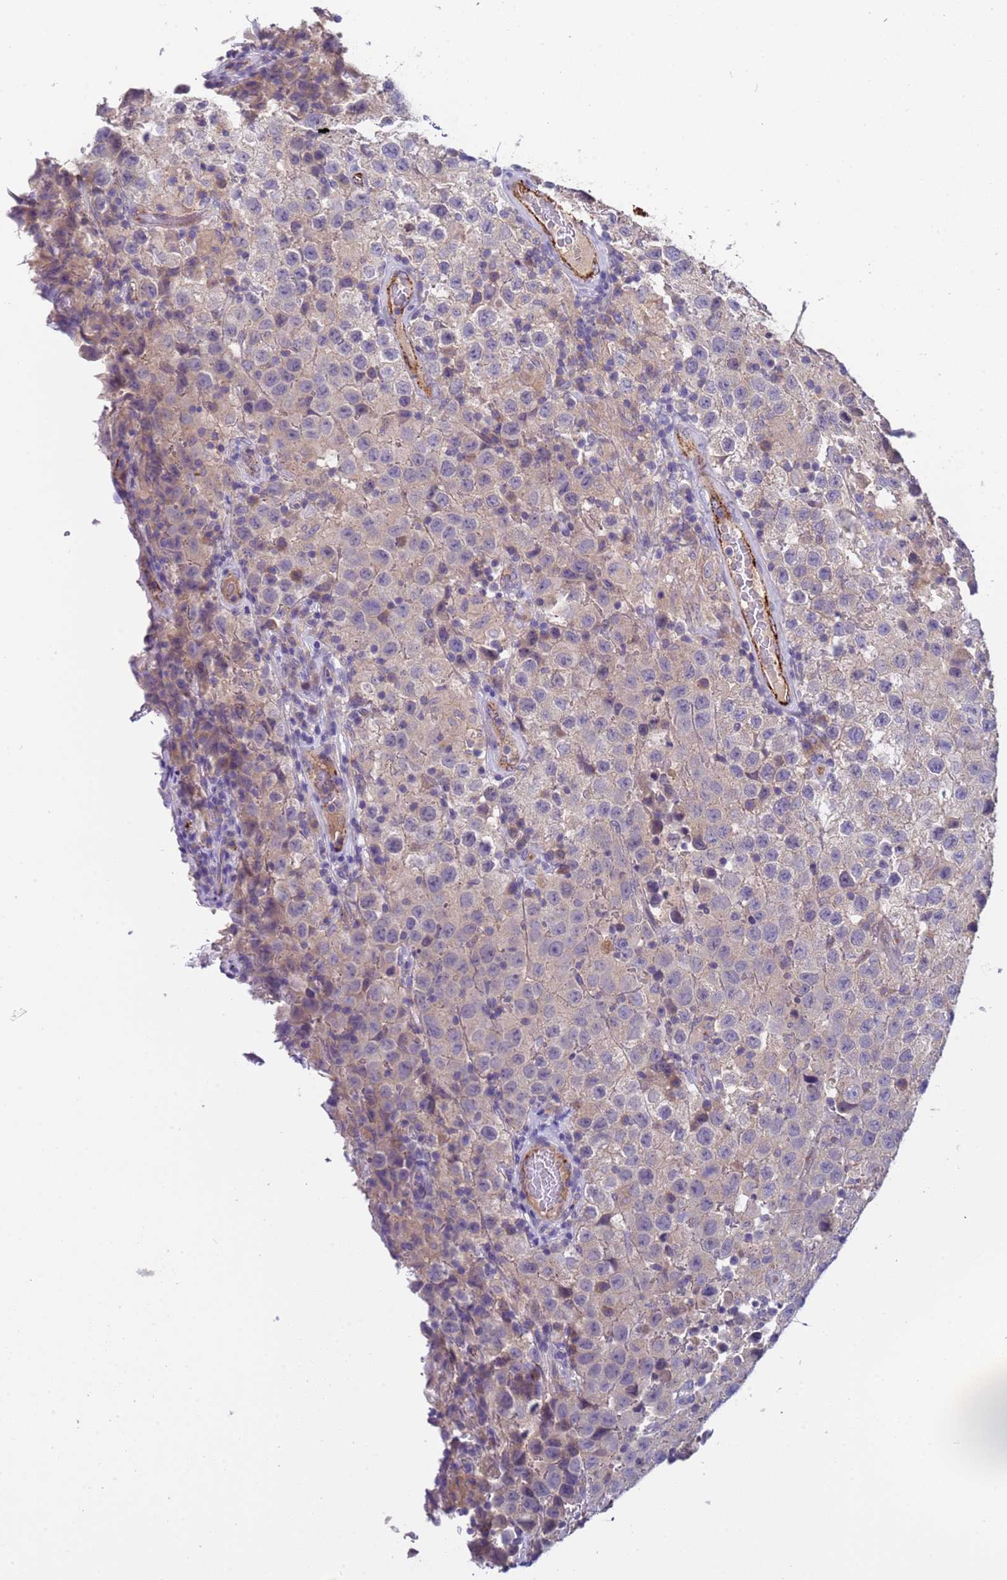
{"staining": {"intensity": "negative", "quantity": "none", "location": "none"}, "tissue": "testis cancer", "cell_type": "Tumor cells", "image_type": "cancer", "snomed": [{"axis": "morphology", "description": "Seminoma, NOS"}, {"axis": "morphology", "description": "Carcinoma, Embryonal, NOS"}, {"axis": "topography", "description": "Testis"}], "caption": "Tumor cells show no significant staining in testis seminoma. Brightfield microscopy of immunohistochemistry (IHC) stained with DAB (3,3'-diaminobenzidine) (brown) and hematoxylin (blue), captured at high magnification.", "gene": "ZNF248", "patient": {"sex": "male", "age": 41}}